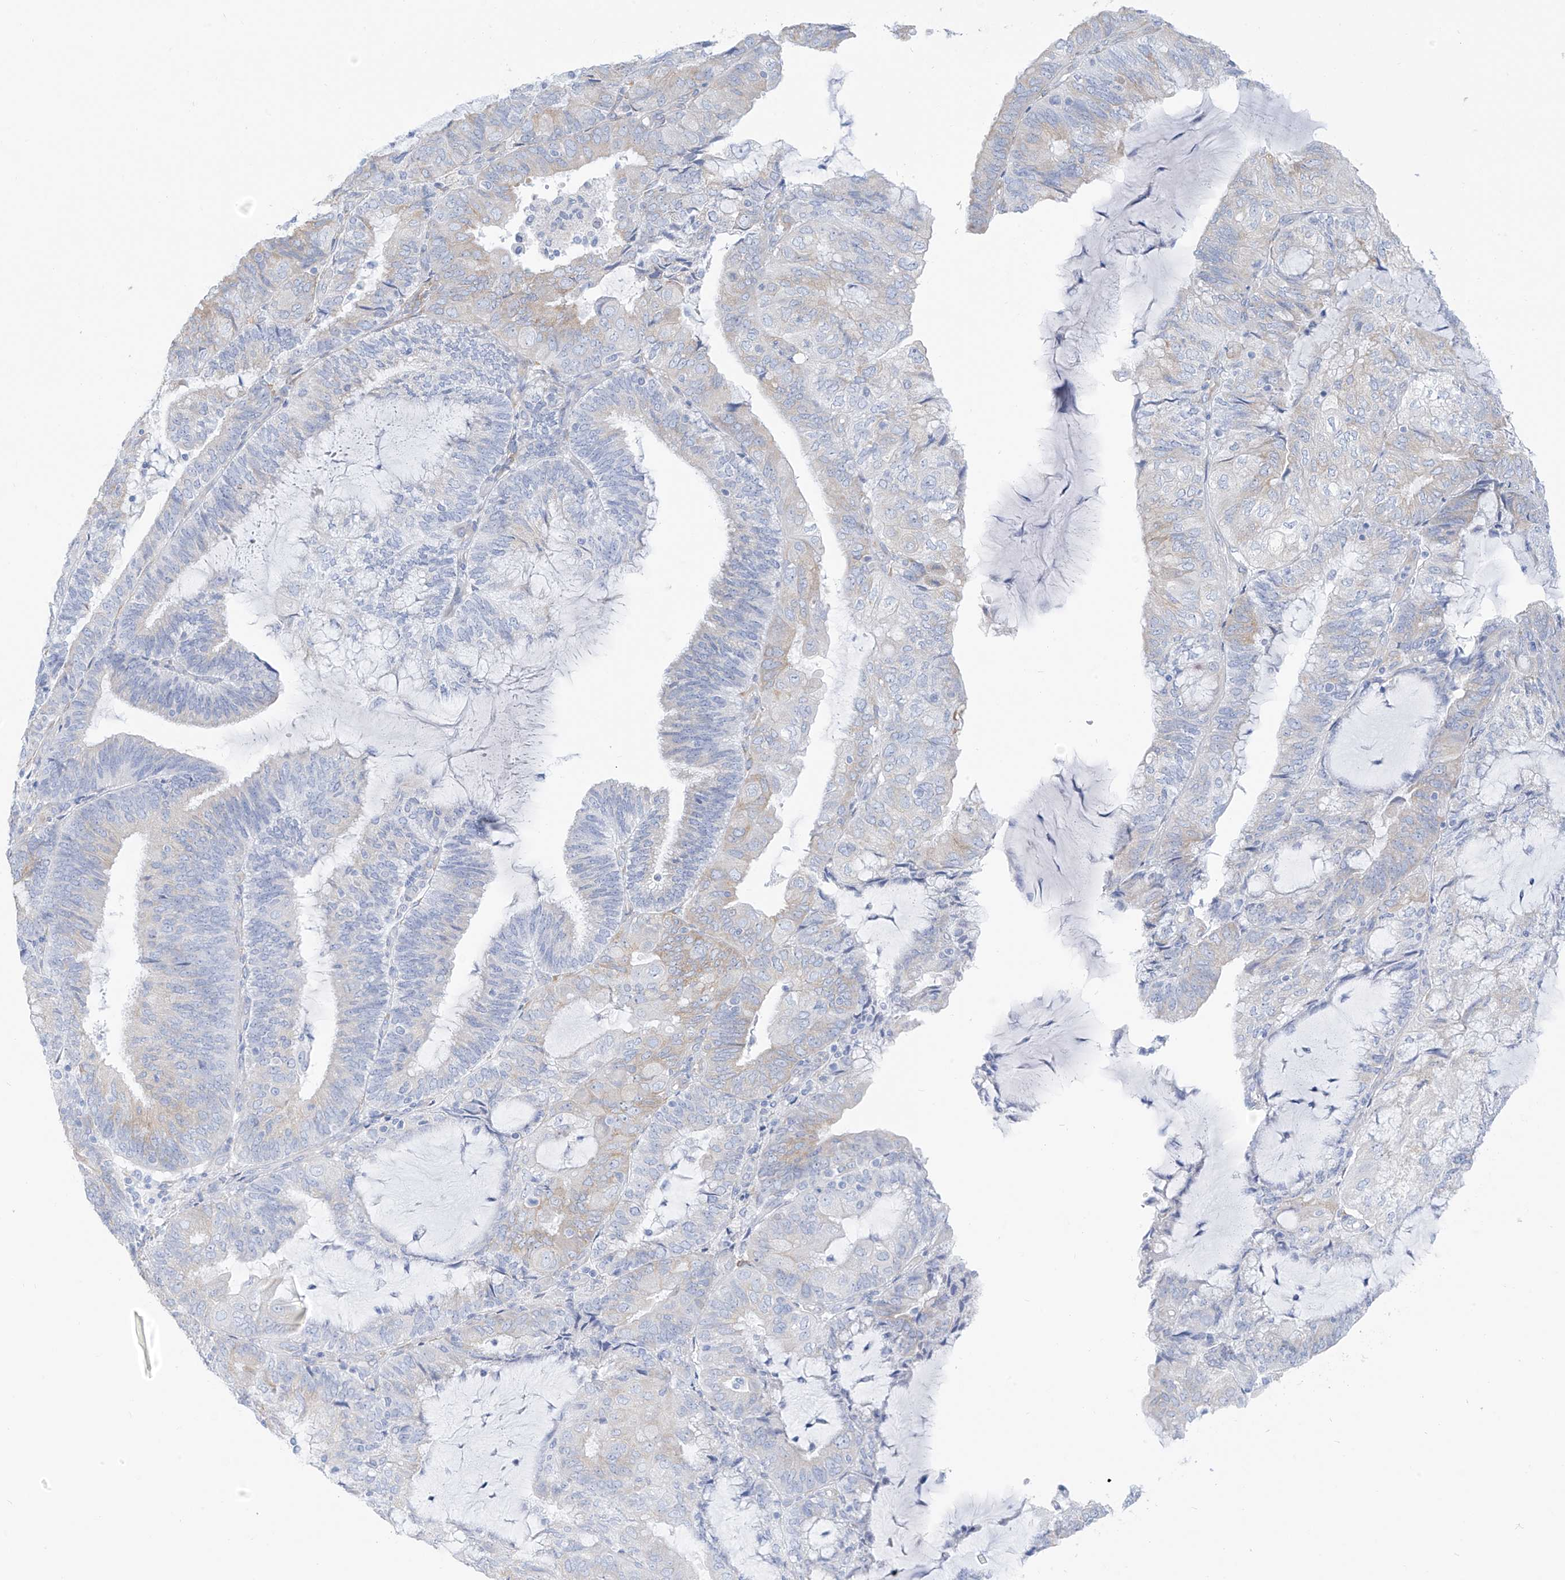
{"staining": {"intensity": "negative", "quantity": "none", "location": "none"}, "tissue": "endometrial cancer", "cell_type": "Tumor cells", "image_type": "cancer", "snomed": [{"axis": "morphology", "description": "Adenocarcinoma, NOS"}, {"axis": "topography", "description": "Endometrium"}], "caption": "An immunohistochemistry (IHC) micrograph of endometrial cancer is shown. There is no staining in tumor cells of endometrial cancer. (Immunohistochemistry, brightfield microscopy, high magnification).", "gene": "RCN2", "patient": {"sex": "female", "age": 81}}